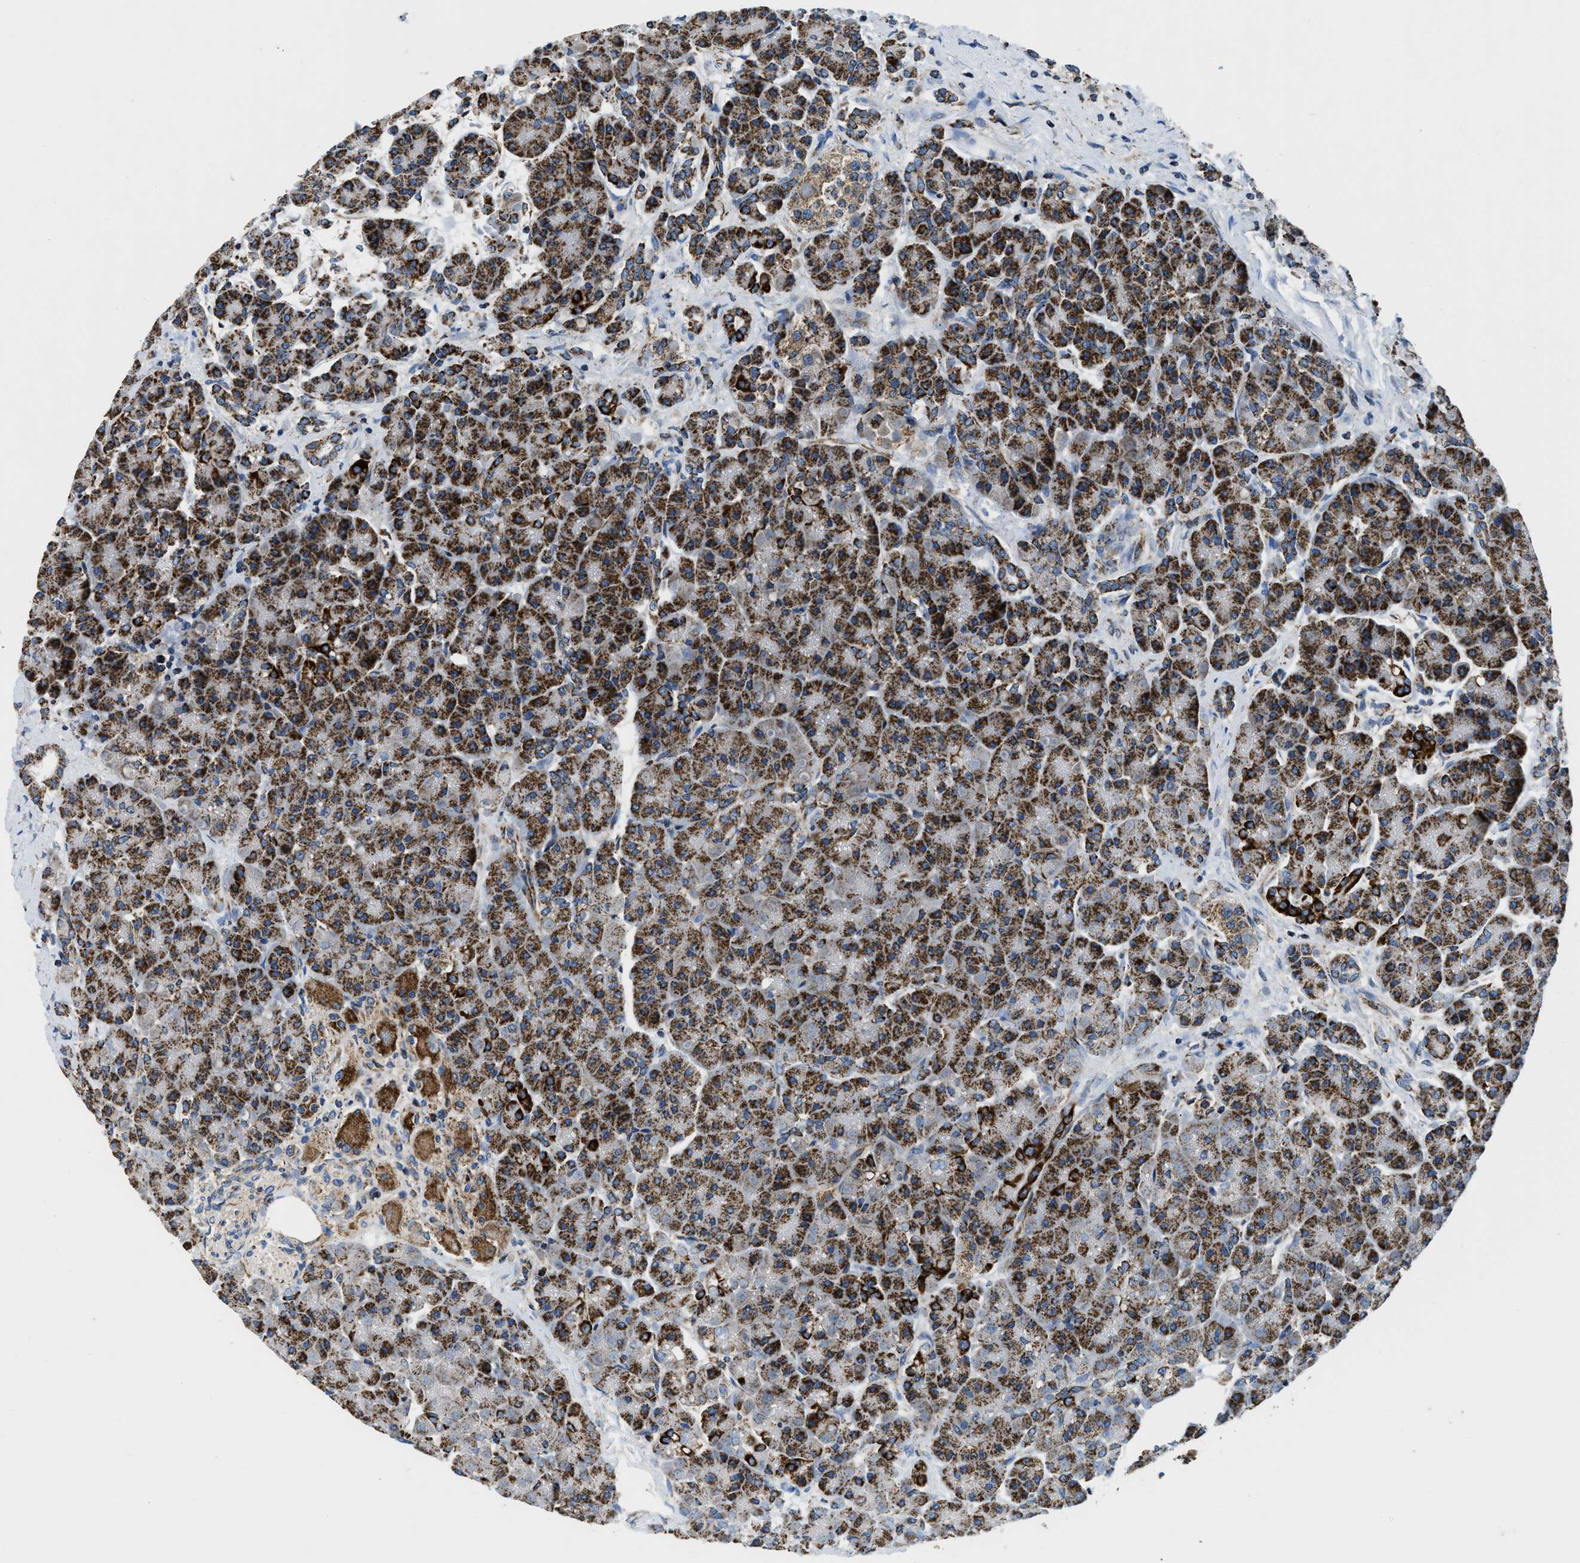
{"staining": {"intensity": "strong", "quantity": ">75%", "location": "cytoplasmic/membranous"}, "tissue": "pancreas", "cell_type": "Exocrine glandular cells", "image_type": "normal", "snomed": [{"axis": "morphology", "description": "Normal tissue, NOS"}, {"axis": "topography", "description": "Pancreas"}], "caption": "A micrograph showing strong cytoplasmic/membranous expression in about >75% of exocrine glandular cells in unremarkable pancreas, as visualized by brown immunohistochemical staining.", "gene": "STK33", "patient": {"sex": "female", "age": 70}}